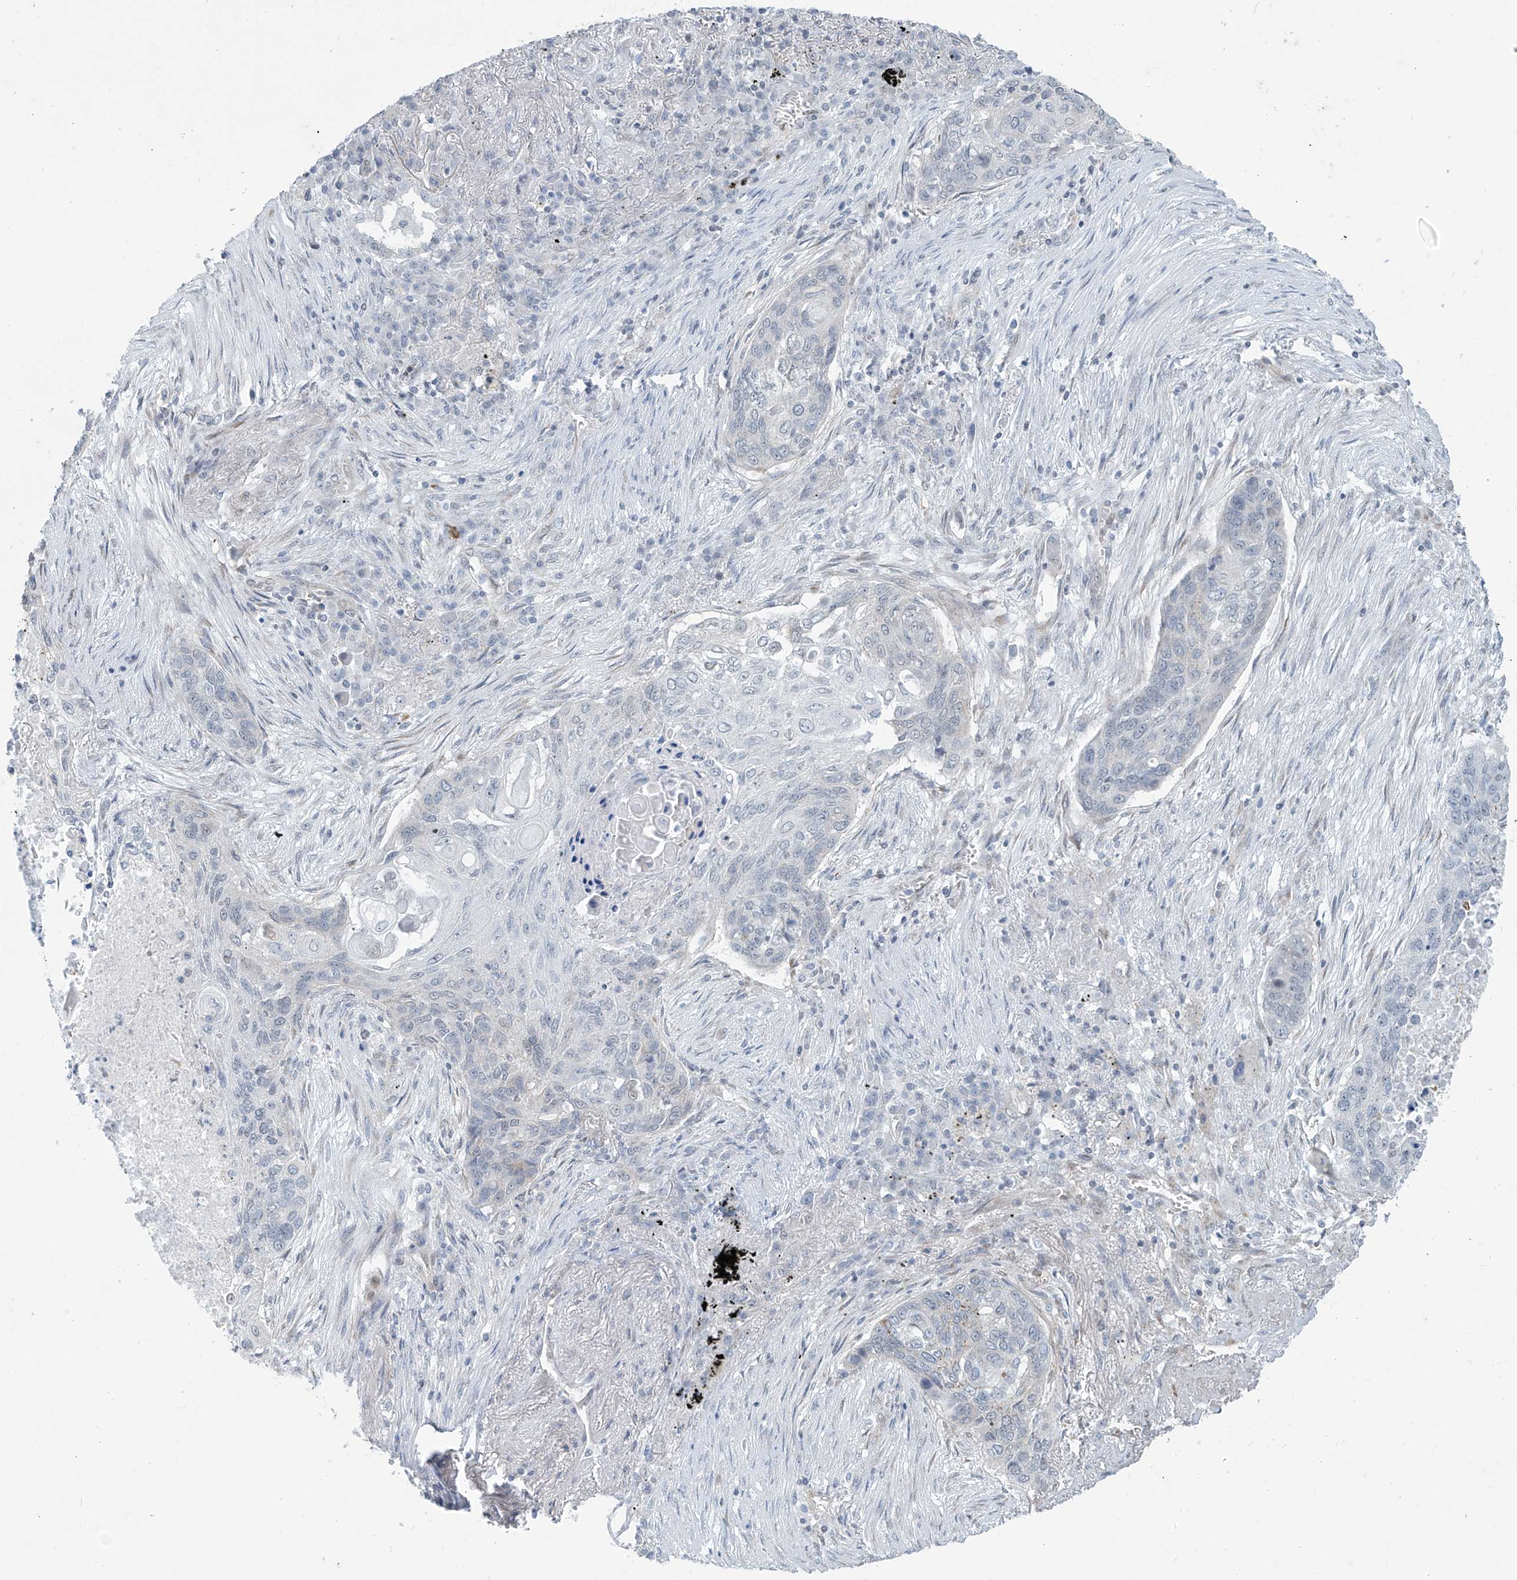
{"staining": {"intensity": "weak", "quantity": "<25%", "location": "cytoplasmic/membranous"}, "tissue": "lung cancer", "cell_type": "Tumor cells", "image_type": "cancer", "snomed": [{"axis": "morphology", "description": "Squamous cell carcinoma, NOS"}, {"axis": "topography", "description": "Lung"}], "caption": "Human squamous cell carcinoma (lung) stained for a protein using immunohistochemistry exhibits no positivity in tumor cells.", "gene": "SARNP", "patient": {"sex": "female", "age": 63}}